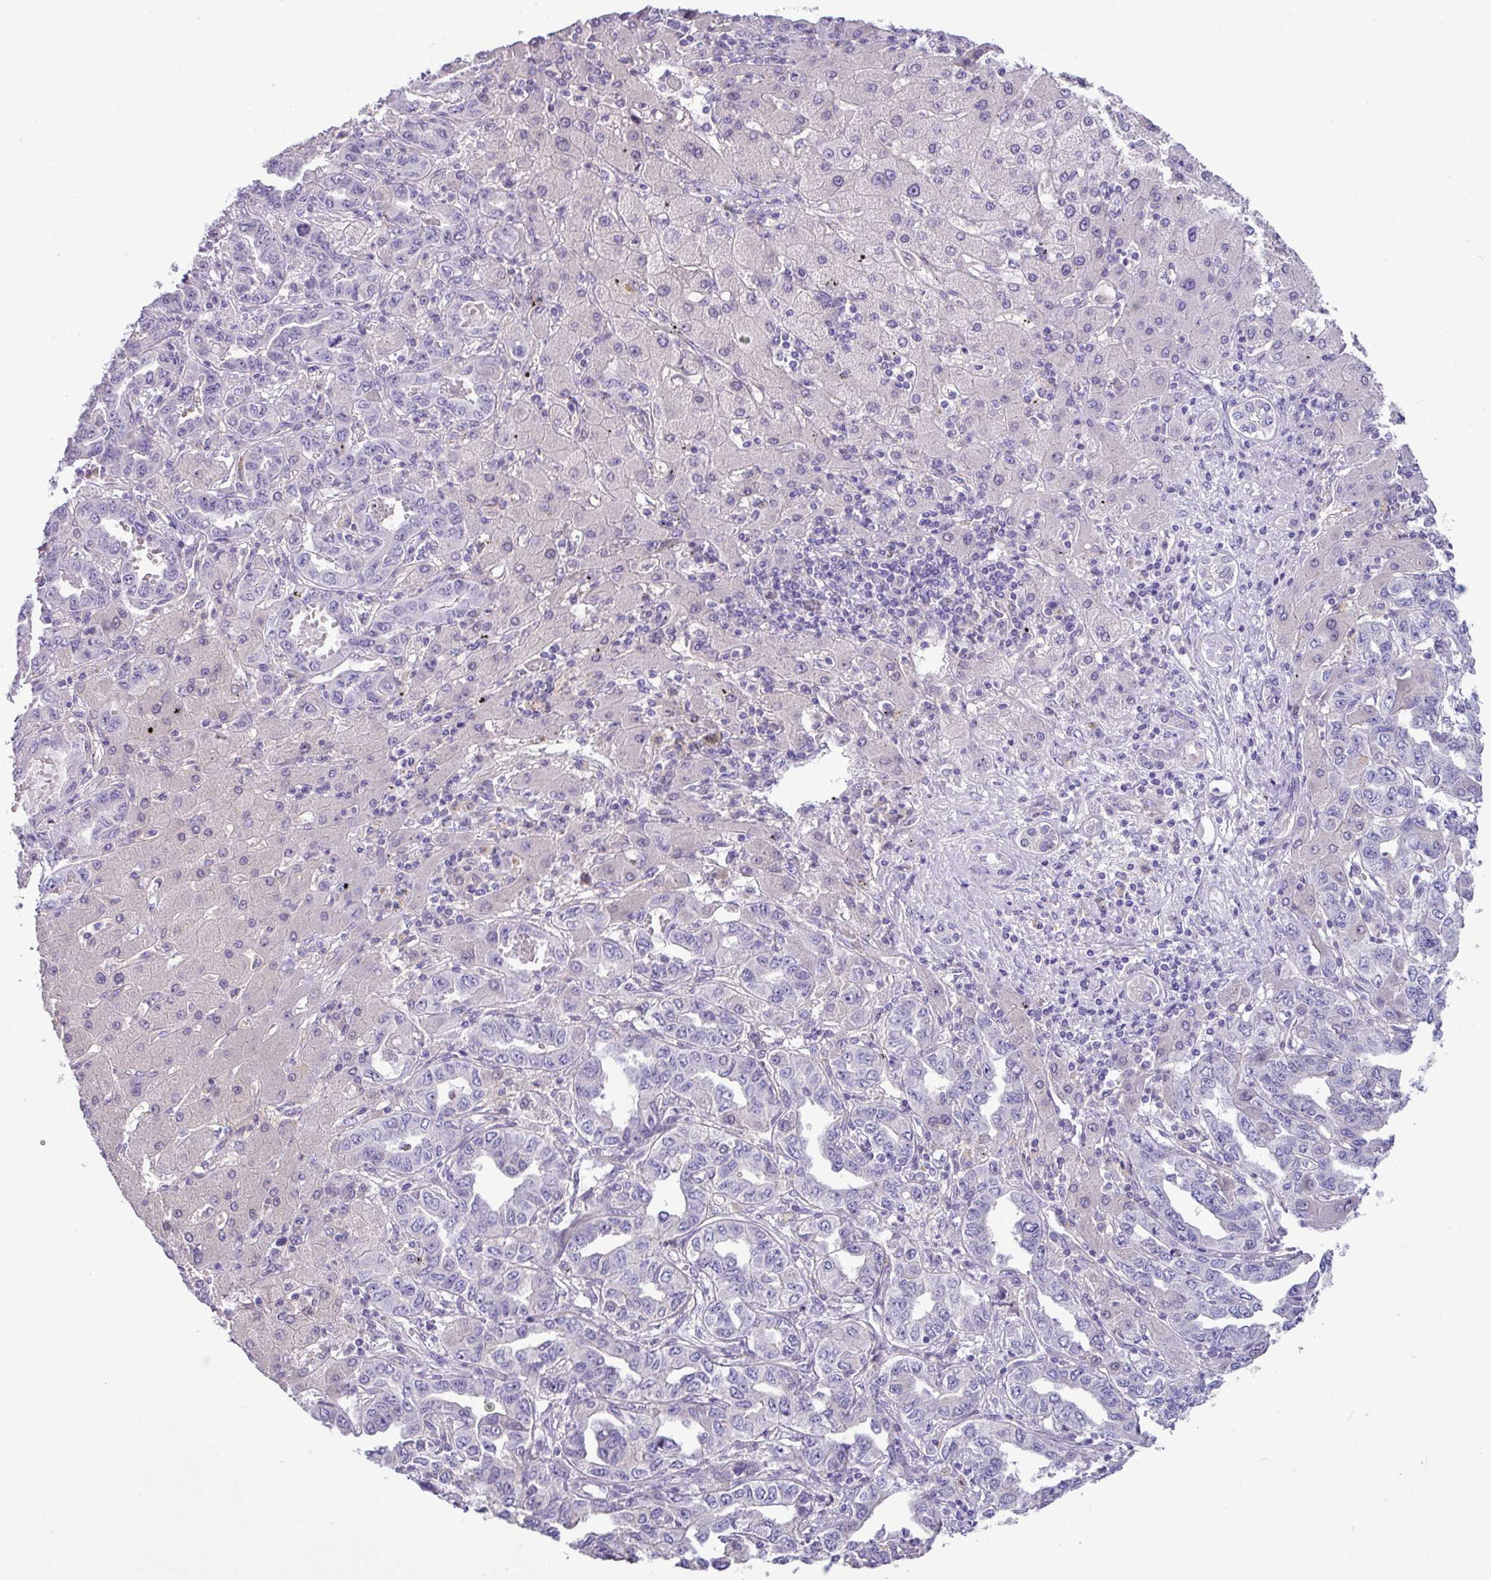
{"staining": {"intensity": "negative", "quantity": "none", "location": "none"}, "tissue": "liver cancer", "cell_type": "Tumor cells", "image_type": "cancer", "snomed": [{"axis": "morphology", "description": "Cholangiocarcinoma"}, {"axis": "topography", "description": "Liver"}], "caption": "Liver cholangiocarcinoma was stained to show a protein in brown. There is no significant positivity in tumor cells.", "gene": "KIRREL3", "patient": {"sex": "male", "age": 59}}